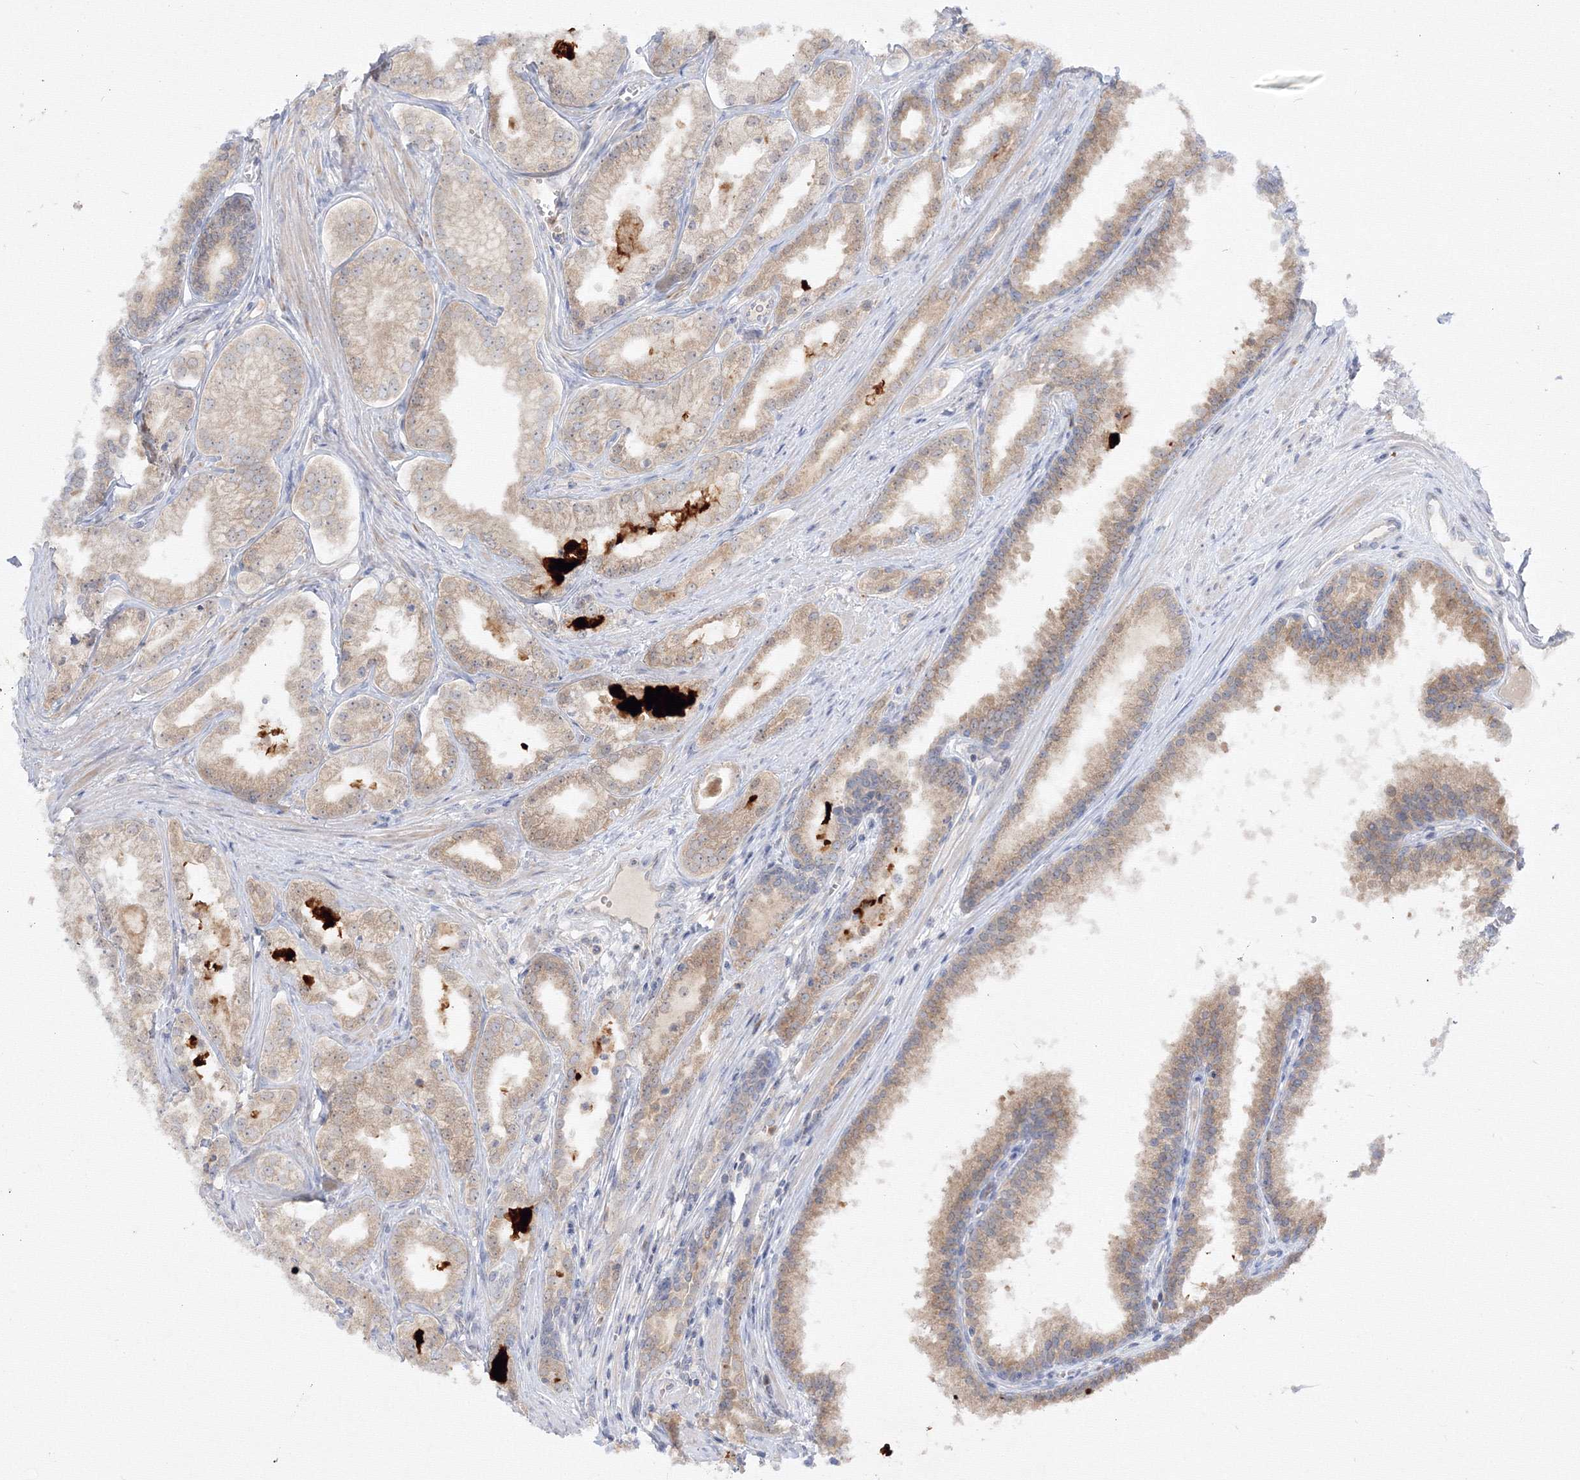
{"staining": {"intensity": "weak", "quantity": "25%-75%", "location": "cytoplasmic/membranous"}, "tissue": "prostate cancer", "cell_type": "Tumor cells", "image_type": "cancer", "snomed": [{"axis": "morphology", "description": "Adenocarcinoma, High grade"}, {"axis": "topography", "description": "Prostate"}], "caption": "Tumor cells exhibit low levels of weak cytoplasmic/membranous expression in approximately 25%-75% of cells in adenocarcinoma (high-grade) (prostate). (DAB (3,3'-diaminobenzidine) IHC, brown staining for protein, blue staining for nuclei).", "gene": "FBXL8", "patient": {"sex": "male", "age": 68}}